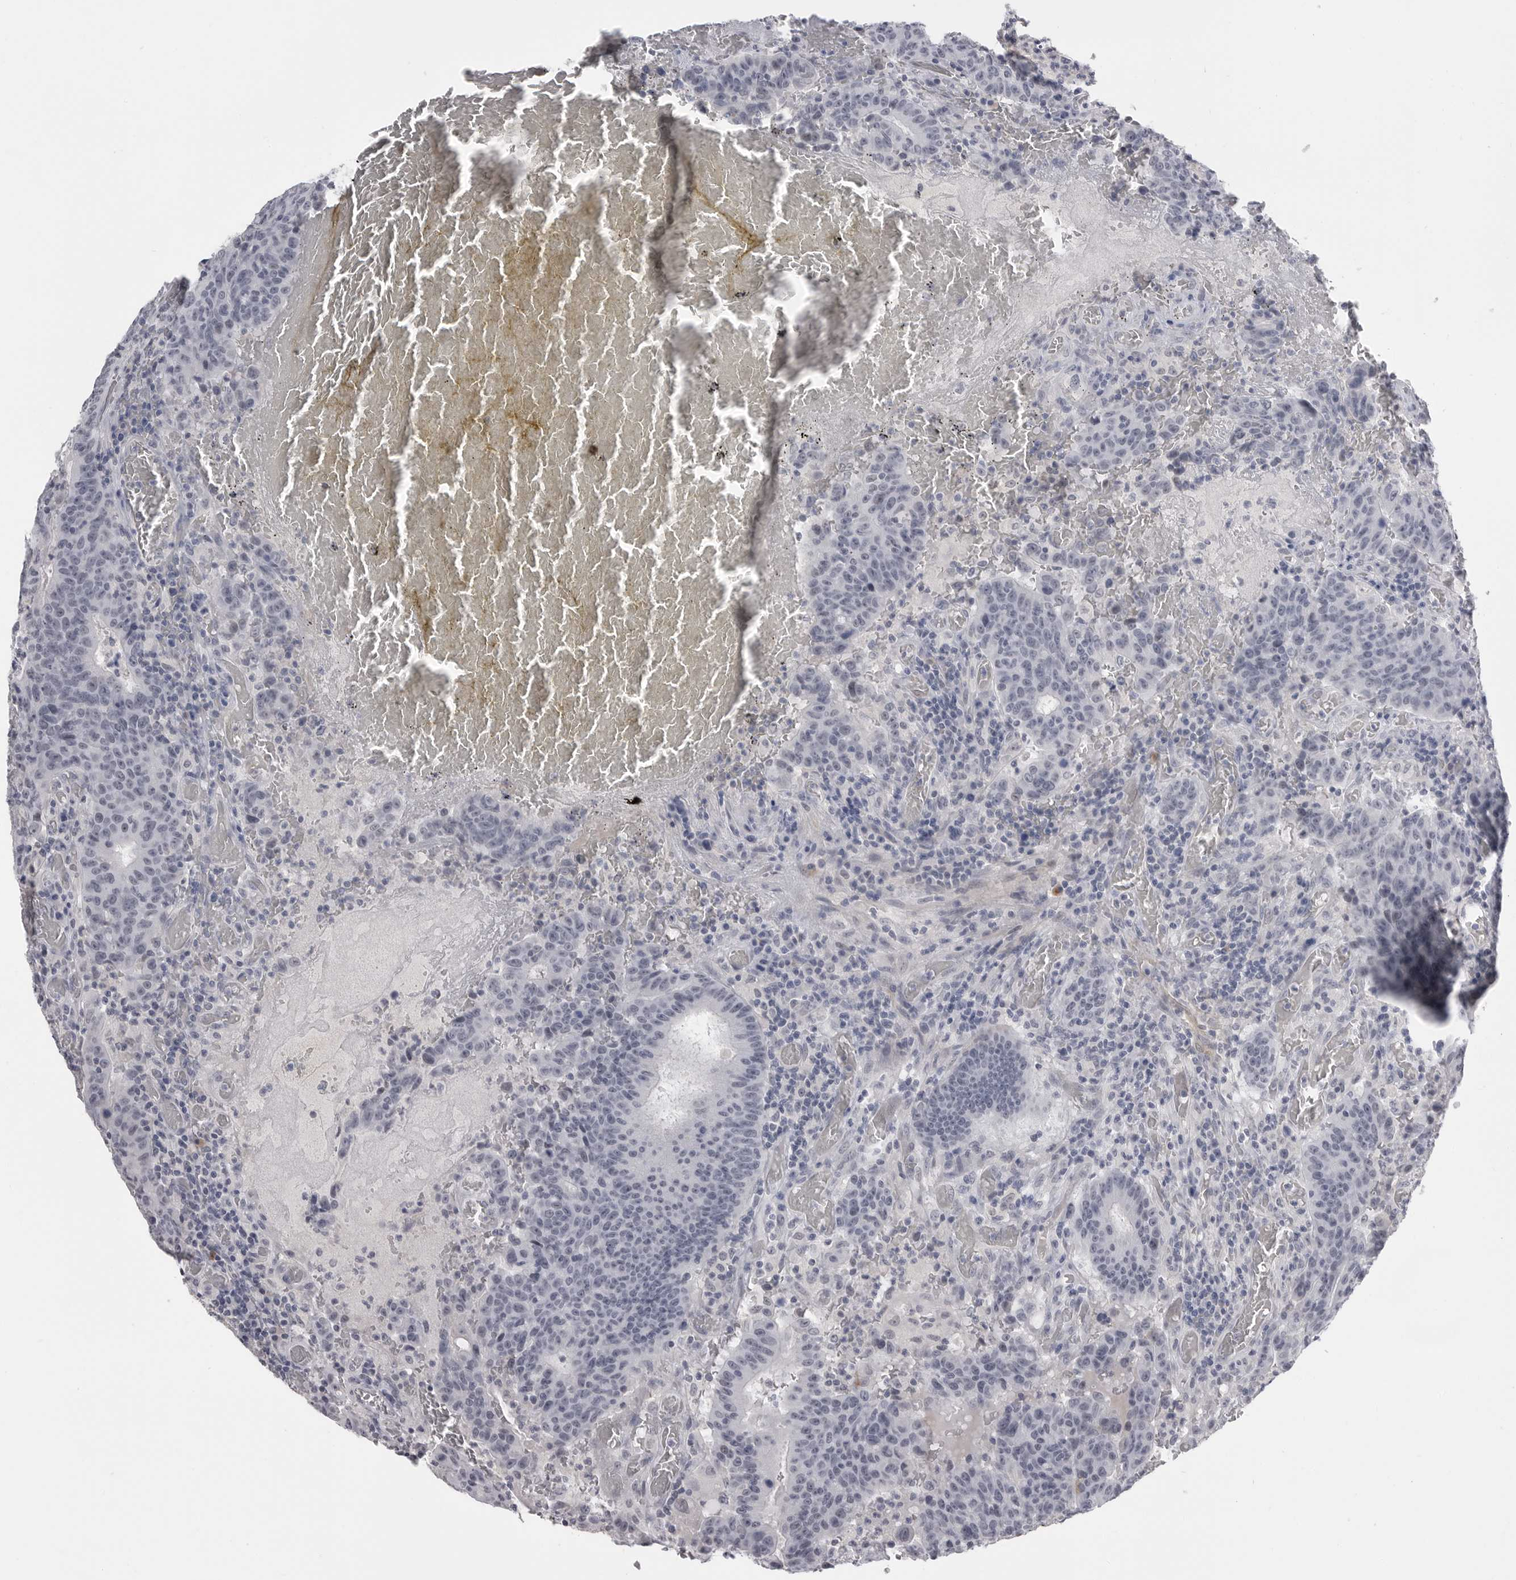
{"staining": {"intensity": "negative", "quantity": "none", "location": "none"}, "tissue": "colorectal cancer", "cell_type": "Tumor cells", "image_type": "cancer", "snomed": [{"axis": "morphology", "description": "Adenocarcinoma, NOS"}, {"axis": "topography", "description": "Colon"}], "caption": "This is an immunohistochemistry image of colorectal cancer. There is no staining in tumor cells.", "gene": "PLEKHF1", "patient": {"sex": "female", "age": 75}}